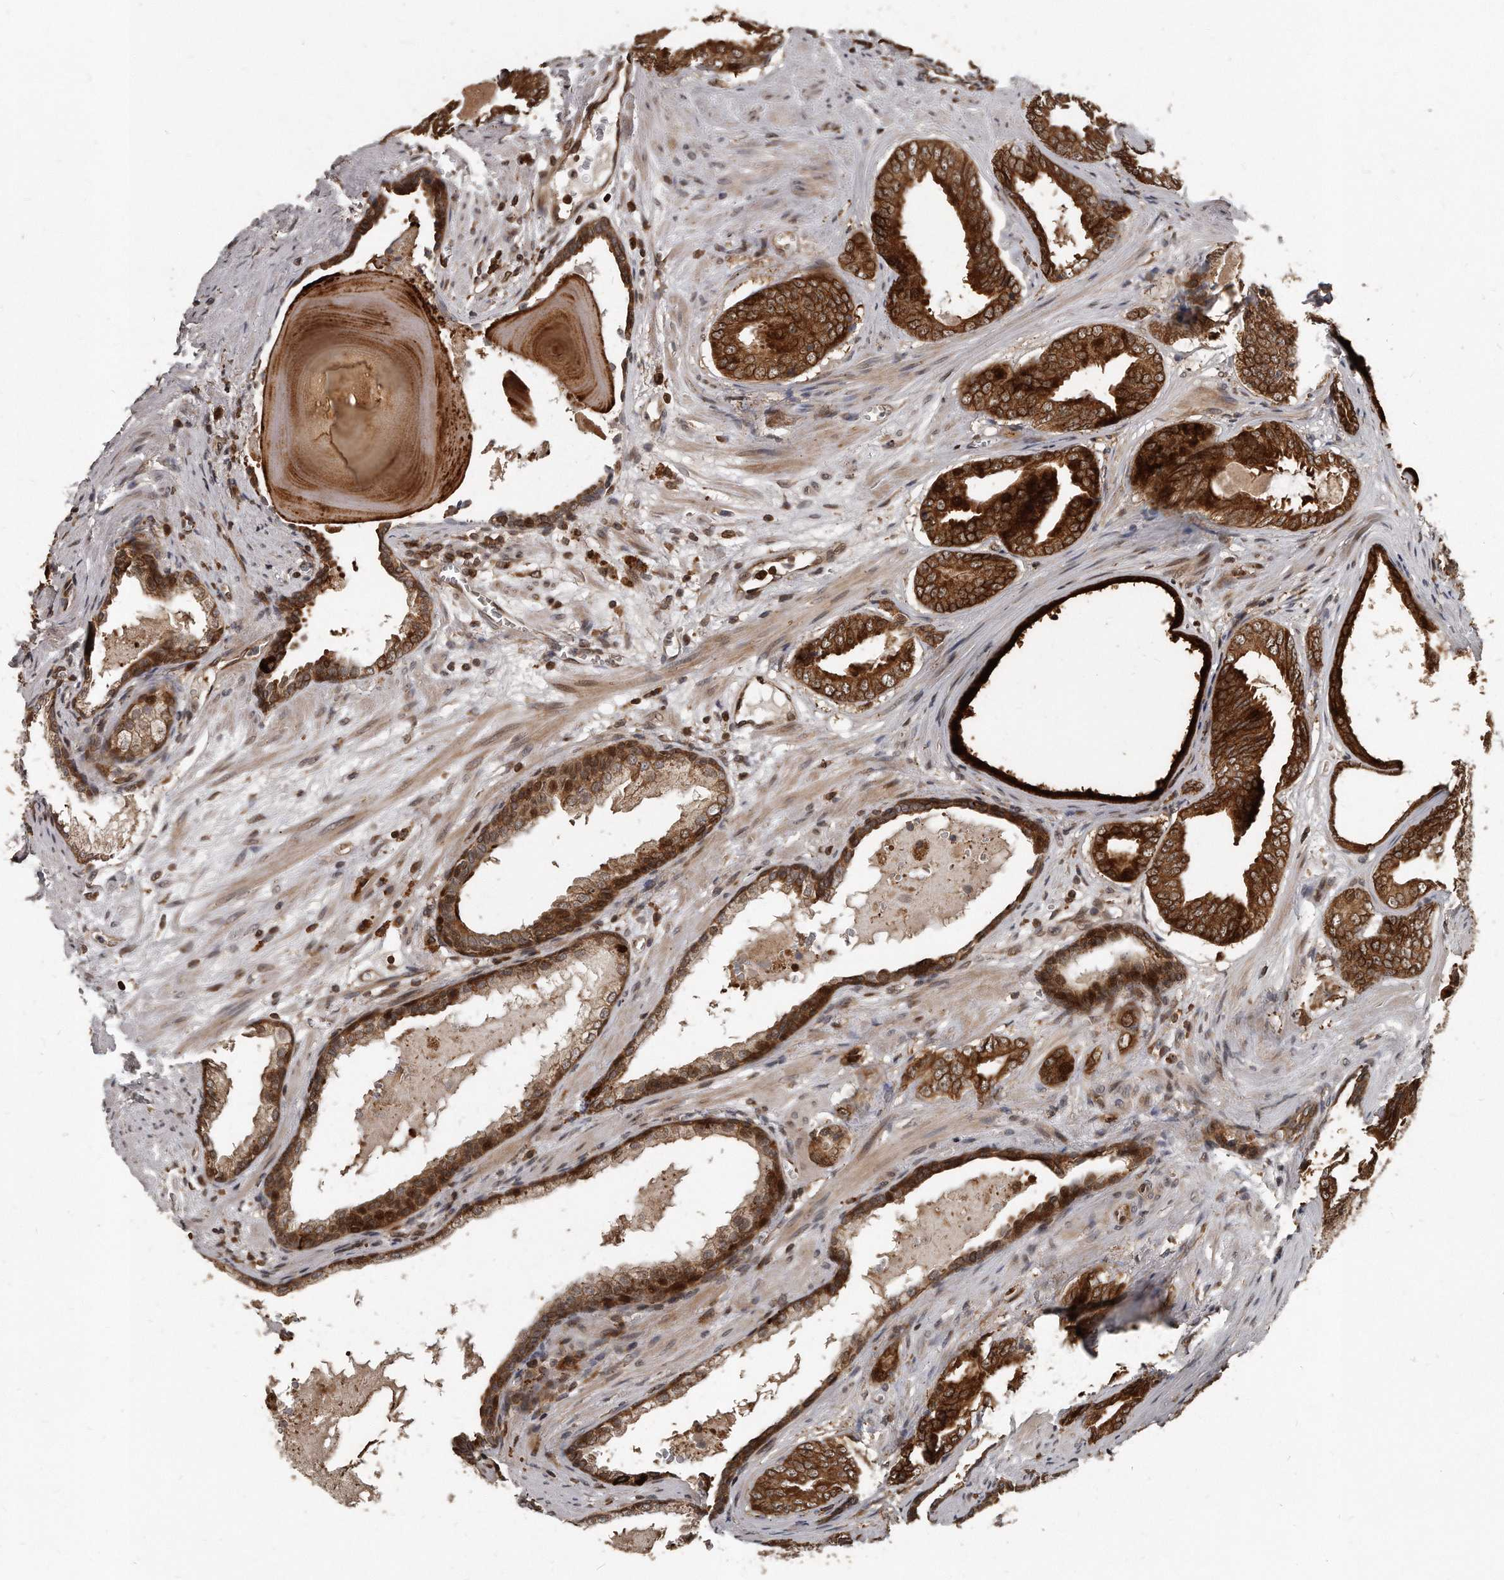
{"staining": {"intensity": "strong", "quantity": ">75%", "location": "cytoplasmic/membranous"}, "tissue": "prostate cancer", "cell_type": "Tumor cells", "image_type": "cancer", "snomed": [{"axis": "morphology", "description": "Adenocarcinoma, Medium grade"}, {"axis": "topography", "description": "Prostate"}], "caption": "Medium-grade adenocarcinoma (prostate) stained with a brown dye shows strong cytoplasmic/membranous positive staining in about >75% of tumor cells.", "gene": "GCH1", "patient": {"sex": "male", "age": 79}}